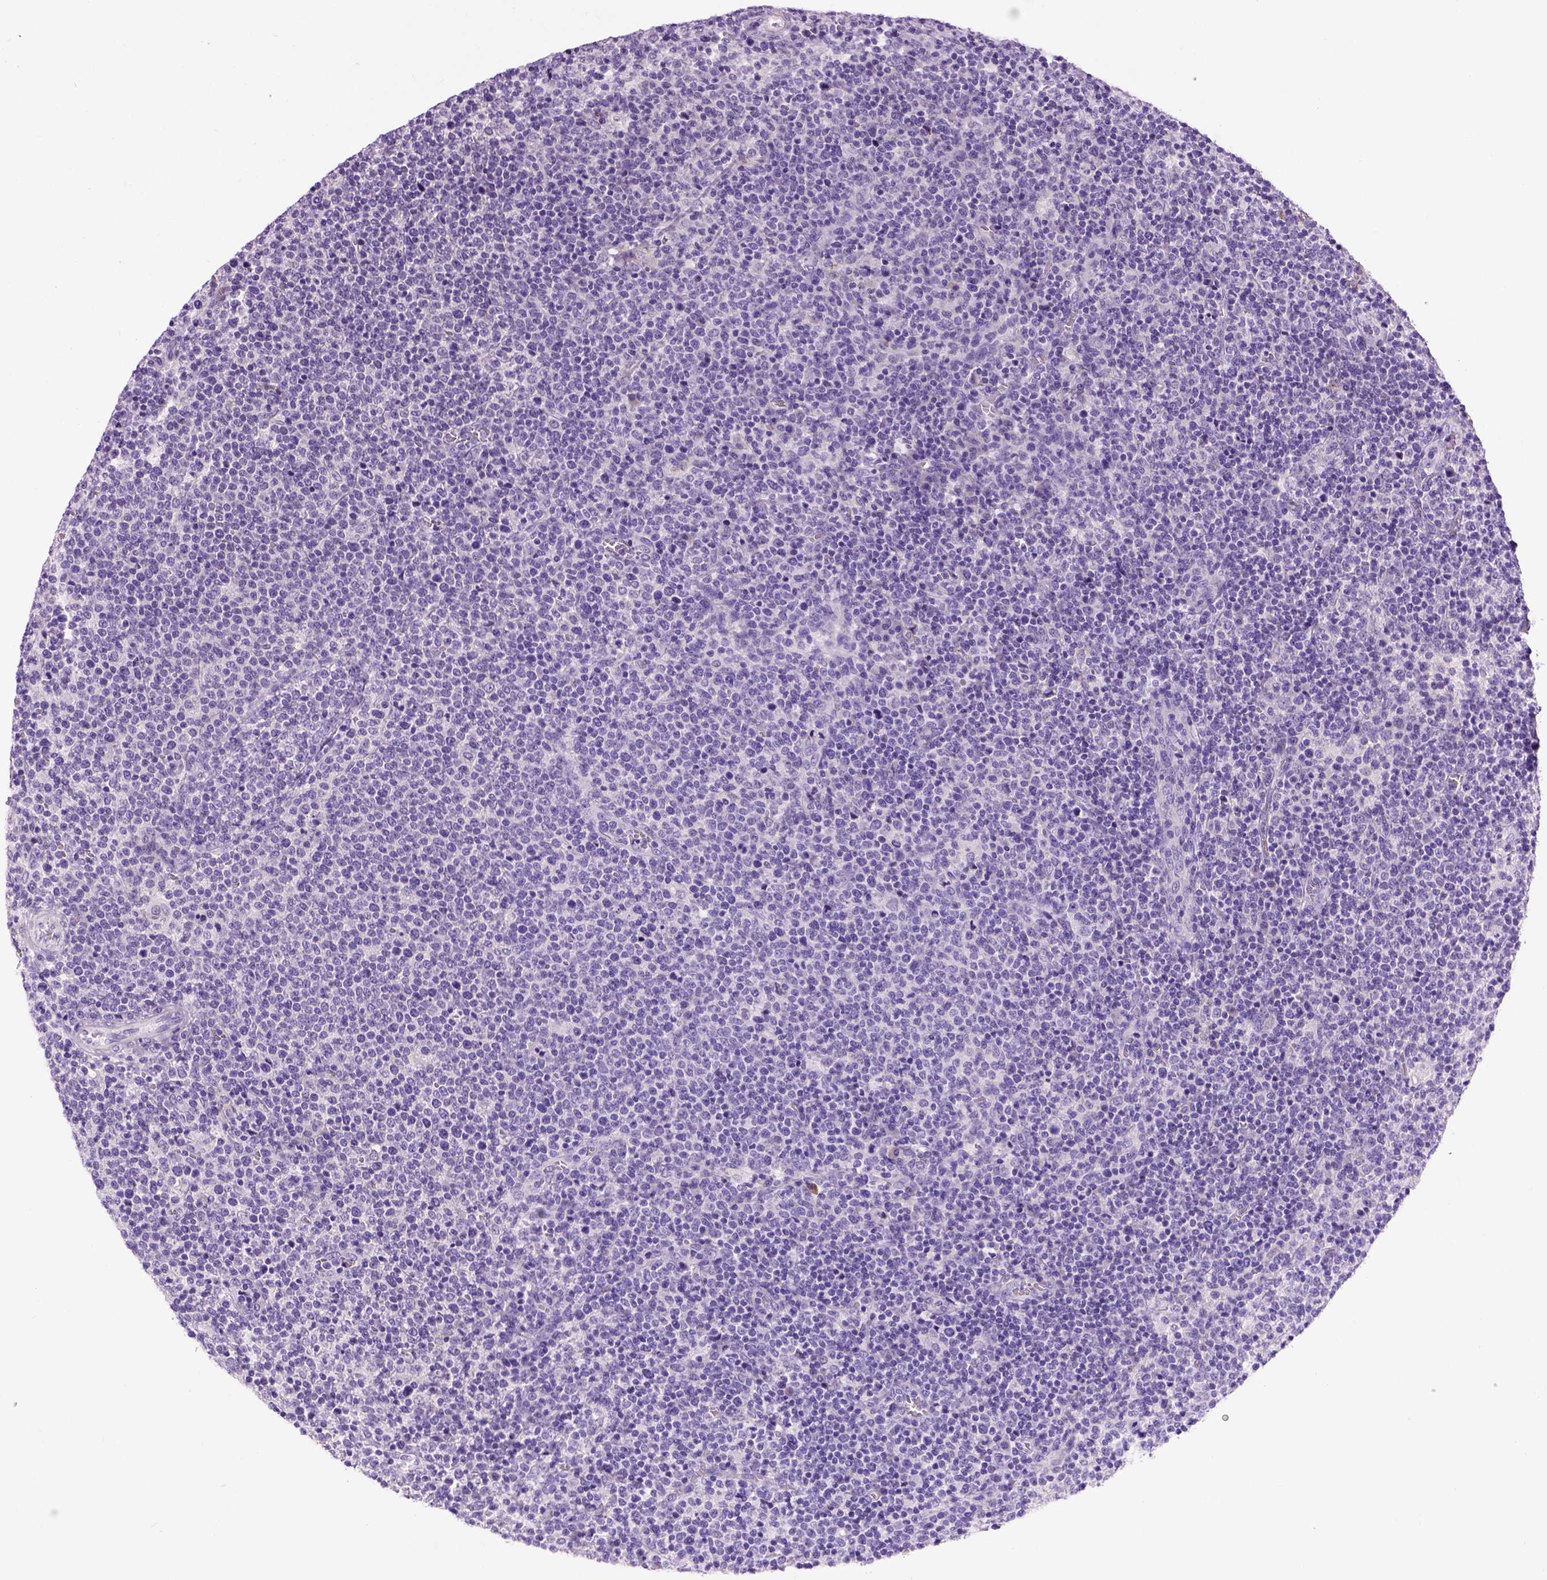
{"staining": {"intensity": "negative", "quantity": "none", "location": "none"}, "tissue": "lymphoma", "cell_type": "Tumor cells", "image_type": "cancer", "snomed": [{"axis": "morphology", "description": "Malignant lymphoma, non-Hodgkin's type, High grade"}, {"axis": "topography", "description": "Lymph node"}], "caption": "An immunohistochemistry (IHC) photomicrograph of high-grade malignant lymphoma, non-Hodgkin's type is shown. There is no staining in tumor cells of high-grade malignant lymphoma, non-Hodgkin's type. Nuclei are stained in blue.", "gene": "CDH1", "patient": {"sex": "male", "age": 61}}